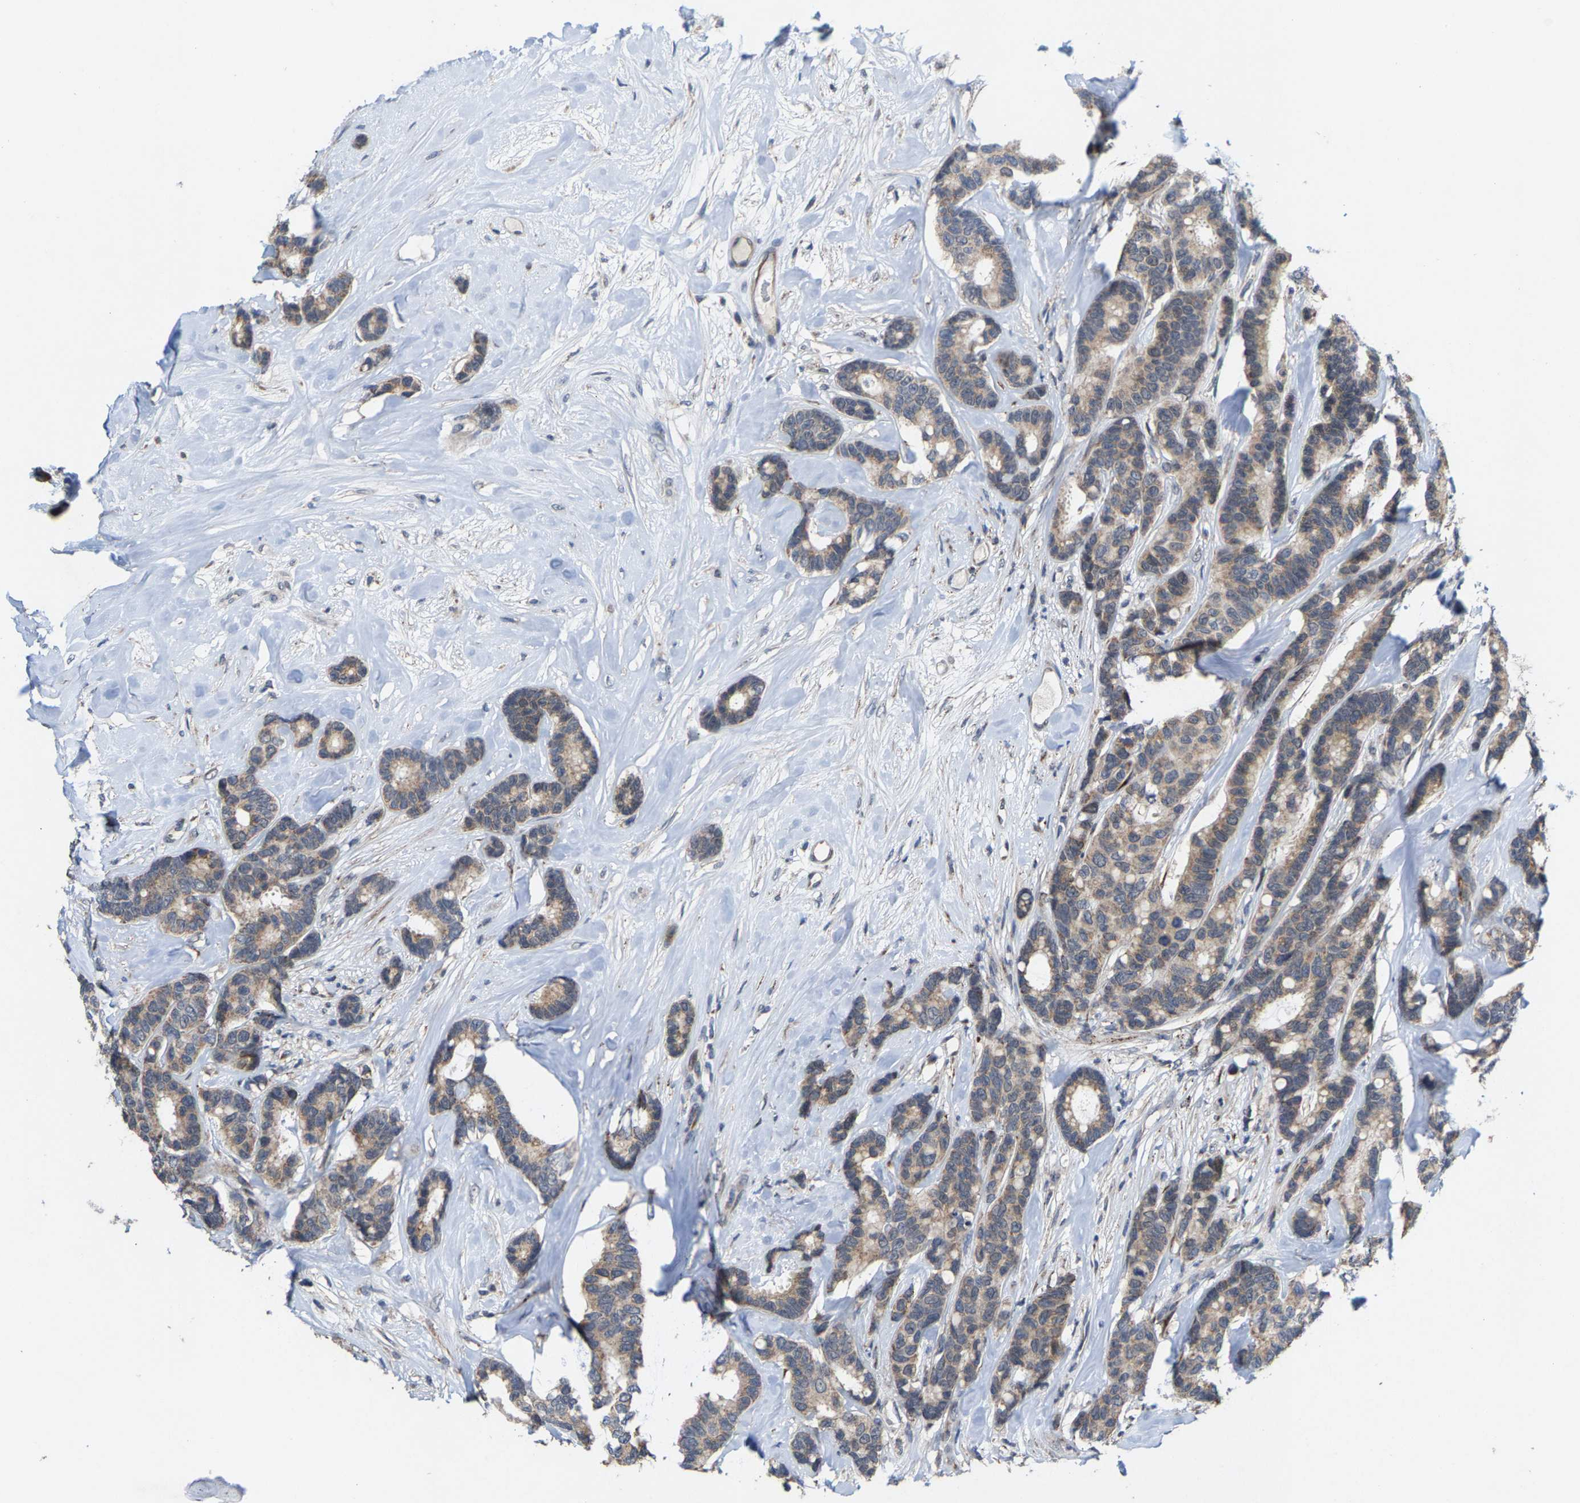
{"staining": {"intensity": "weak", "quantity": ">75%", "location": "cytoplasmic/membranous"}, "tissue": "breast cancer", "cell_type": "Tumor cells", "image_type": "cancer", "snomed": [{"axis": "morphology", "description": "Duct carcinoma"}, {"axis": "topography", "description": "Breast"}], "caption": "Immunohistochemical staining of breast invasive ductal carcinoma demonstrates low levels of weak cytoplasmic/membranous protein positivity in approximately >75% of tumor cells.", "gene": "TDRKH", "patient": {"sex": "female", "age": 87}}